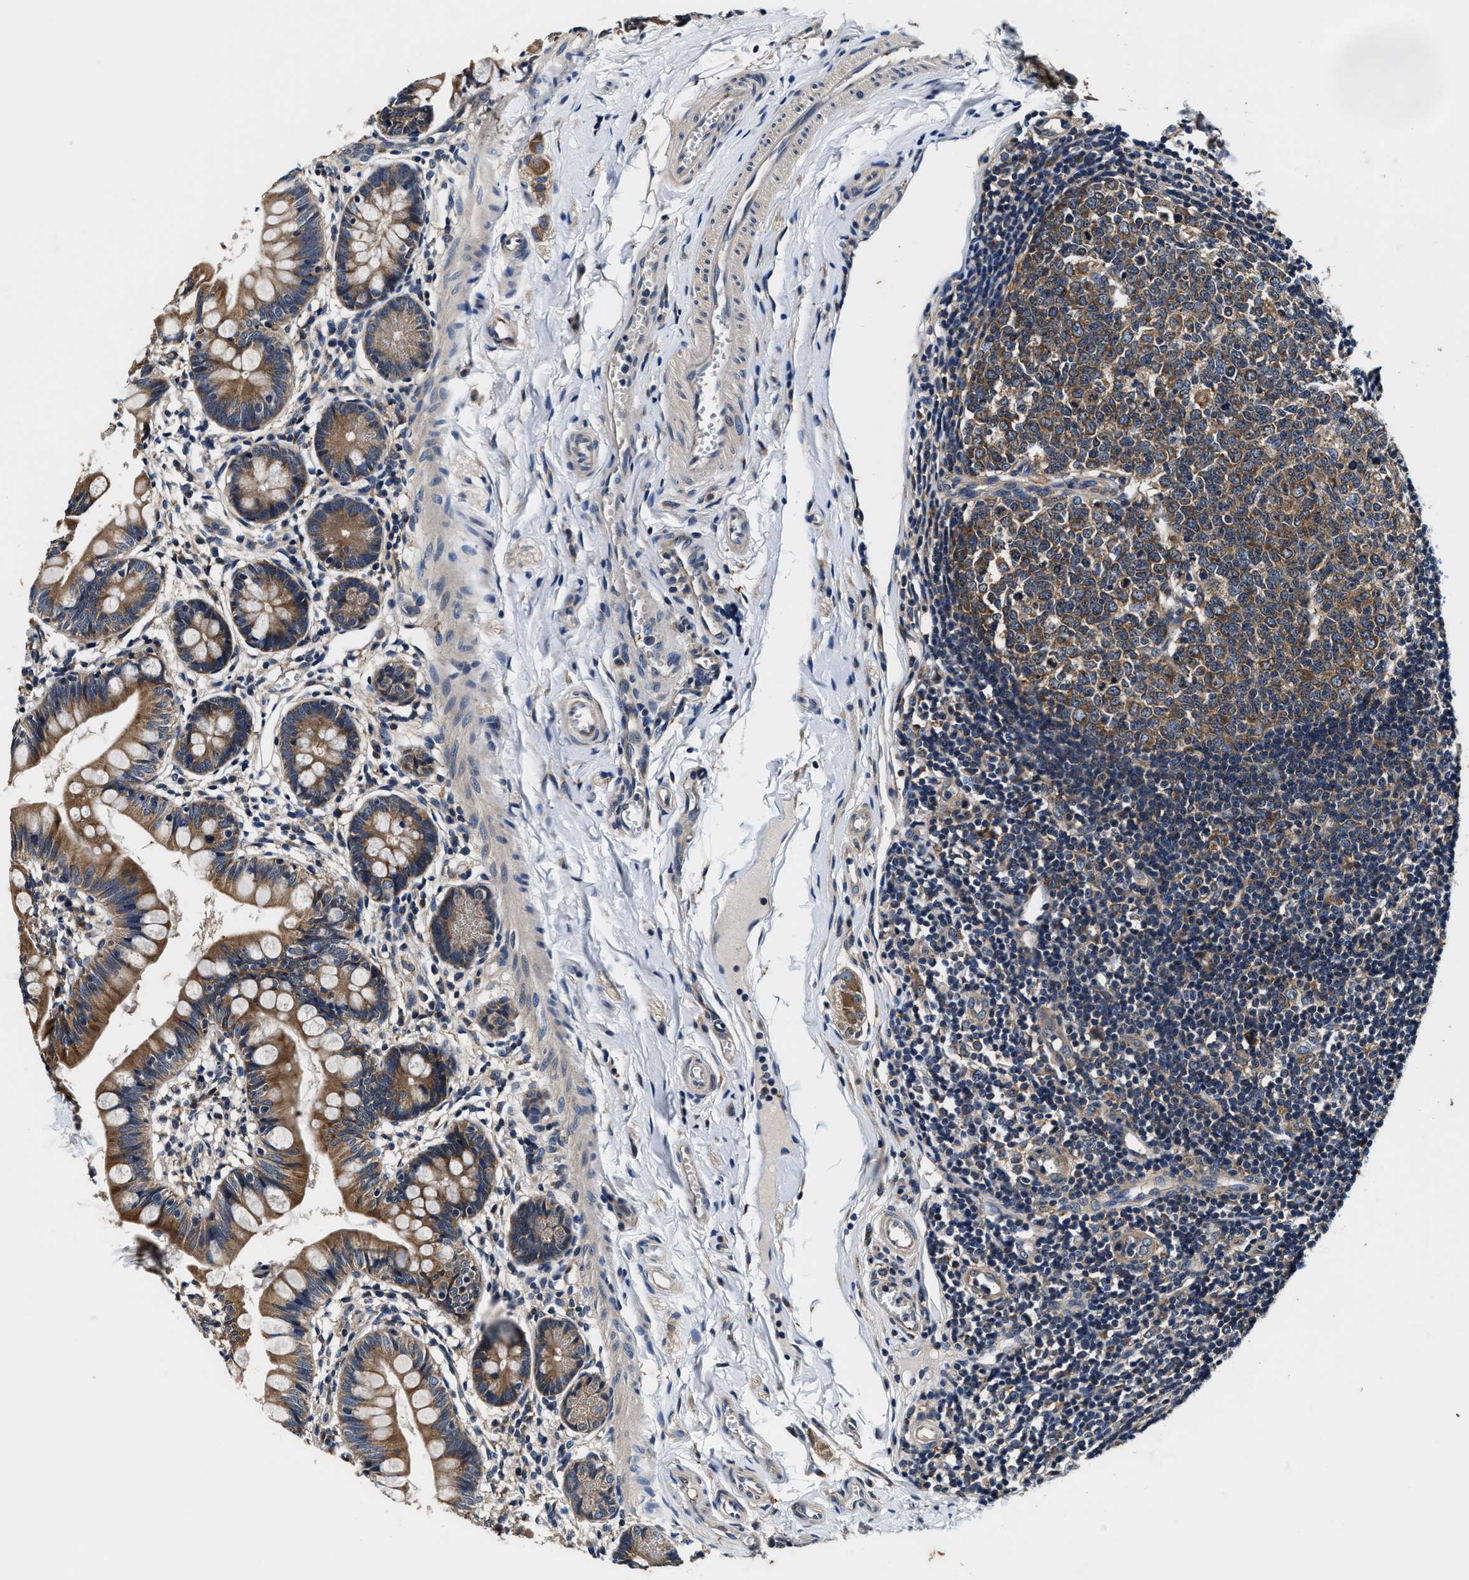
{"staining": {"intensity": "strong", "quantity": ">75%", "location": "cytoplasmic/membranous"}, "tissue": "small intestine", "cell_type": "Glandular cells", "image_type": "normal", "snomed": [{"axis": "morphology", "description": "Normal tissue, NOS"}, {"axis": "topography", "description": "Small intestine"}], "caption": "Protein expression analysis of unremarkable human small intestine reveals strong cytoplasmic/membranous positivity in about >75% of glandular cells.", "gene": "PI4KB", "patient": {"sex": "male", "age": 7}}